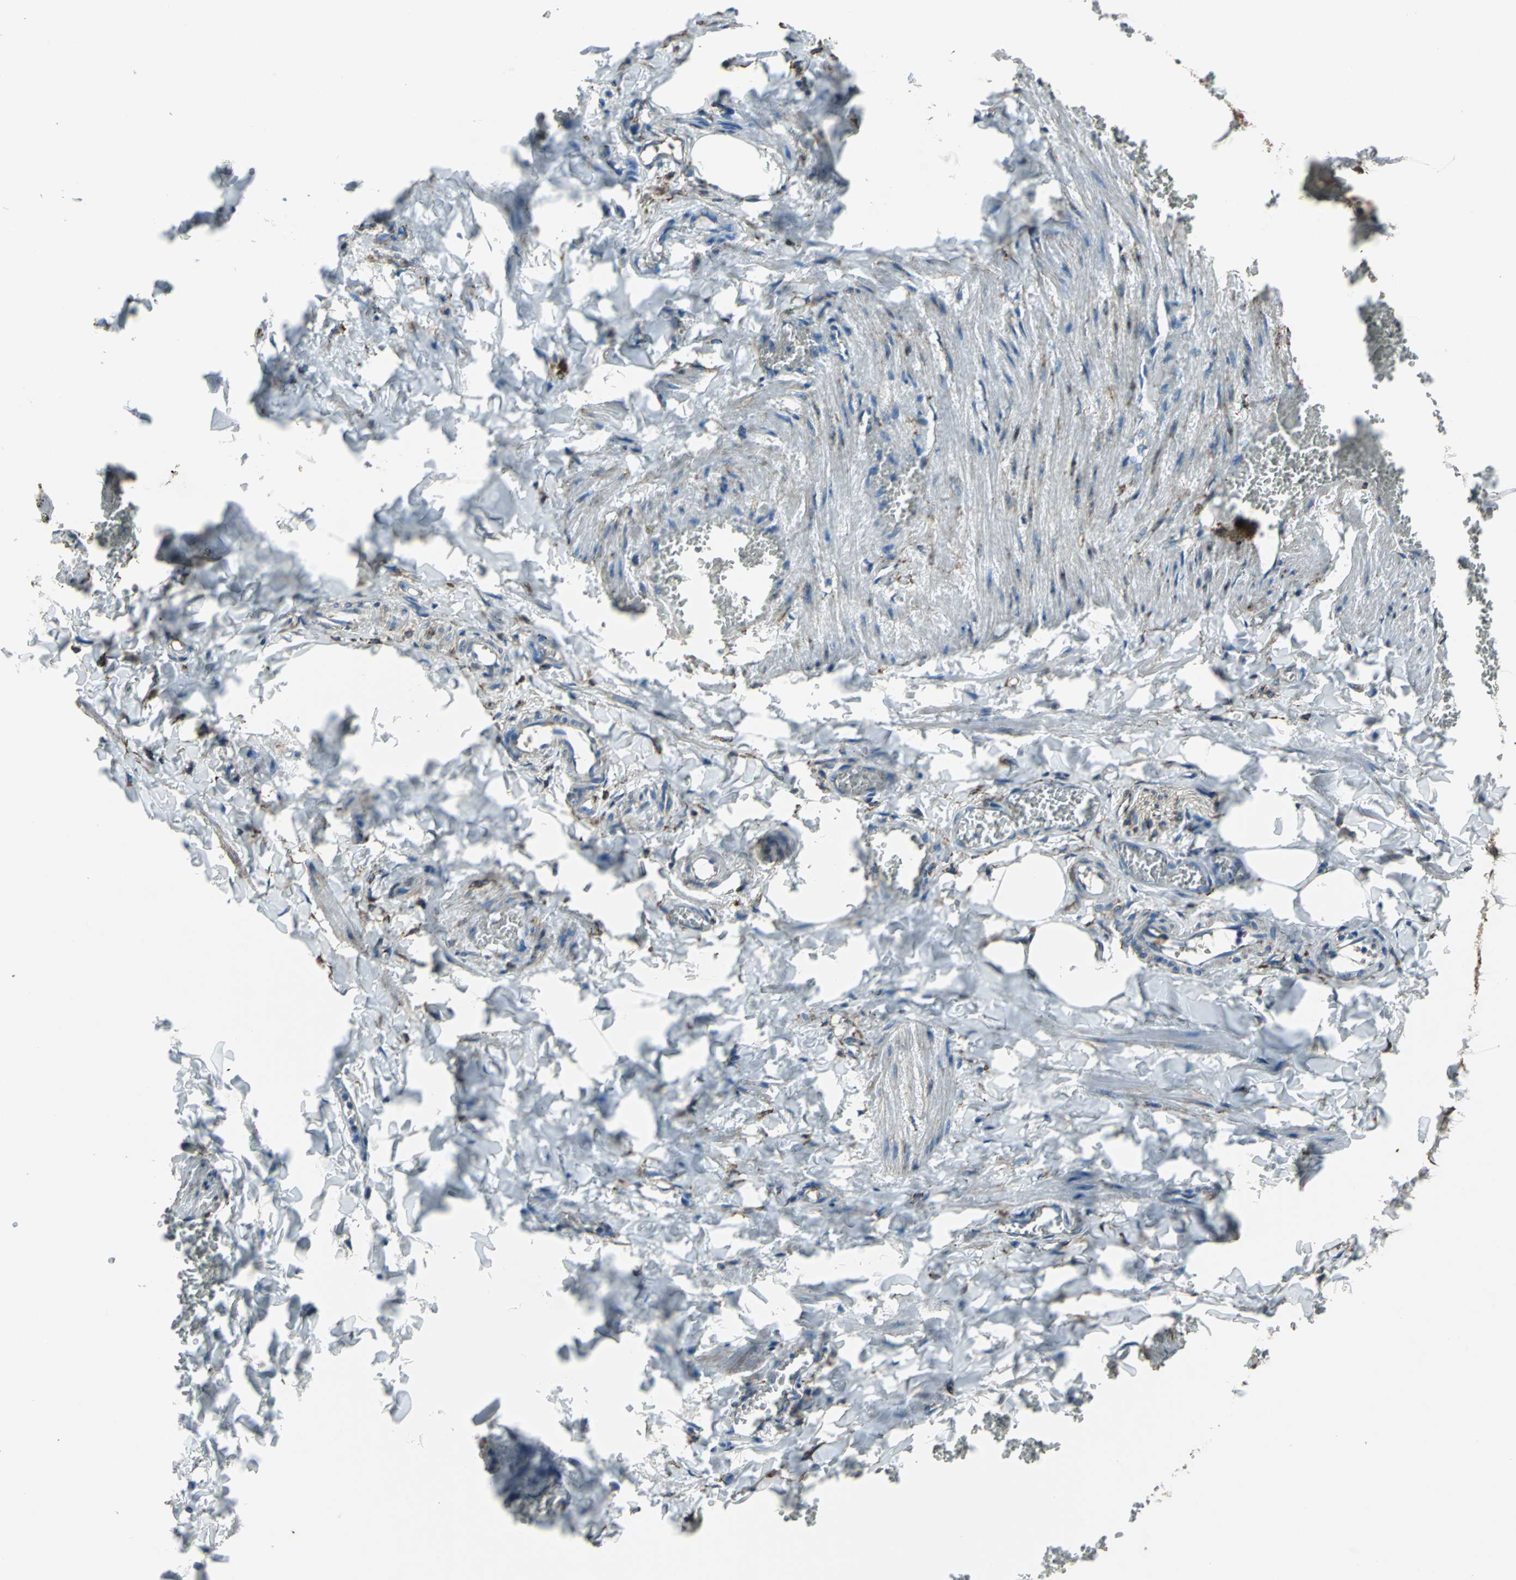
{"staining": {"intensity": "strong", "quantity": ">75%", "location": "cytoplasmic/membranous"}, "tissue": "adipose tissue", "cell_type": "Adipocytes", "image_type": "normal", "snomed": [{"axis": "morphology", "description": "Normal tissue, NOS"}, {"axis": "topography", "description": "Vascular tissue"}], "caption": "Approximately >75% of adipocytes in unremarkable human adipose tissue show strong cytoplasmic/membranous protein staining as visualized by brown immunohistochemical staining.", "gene": "GPANK1", "patient": {"sex": "male", "age": 41}}